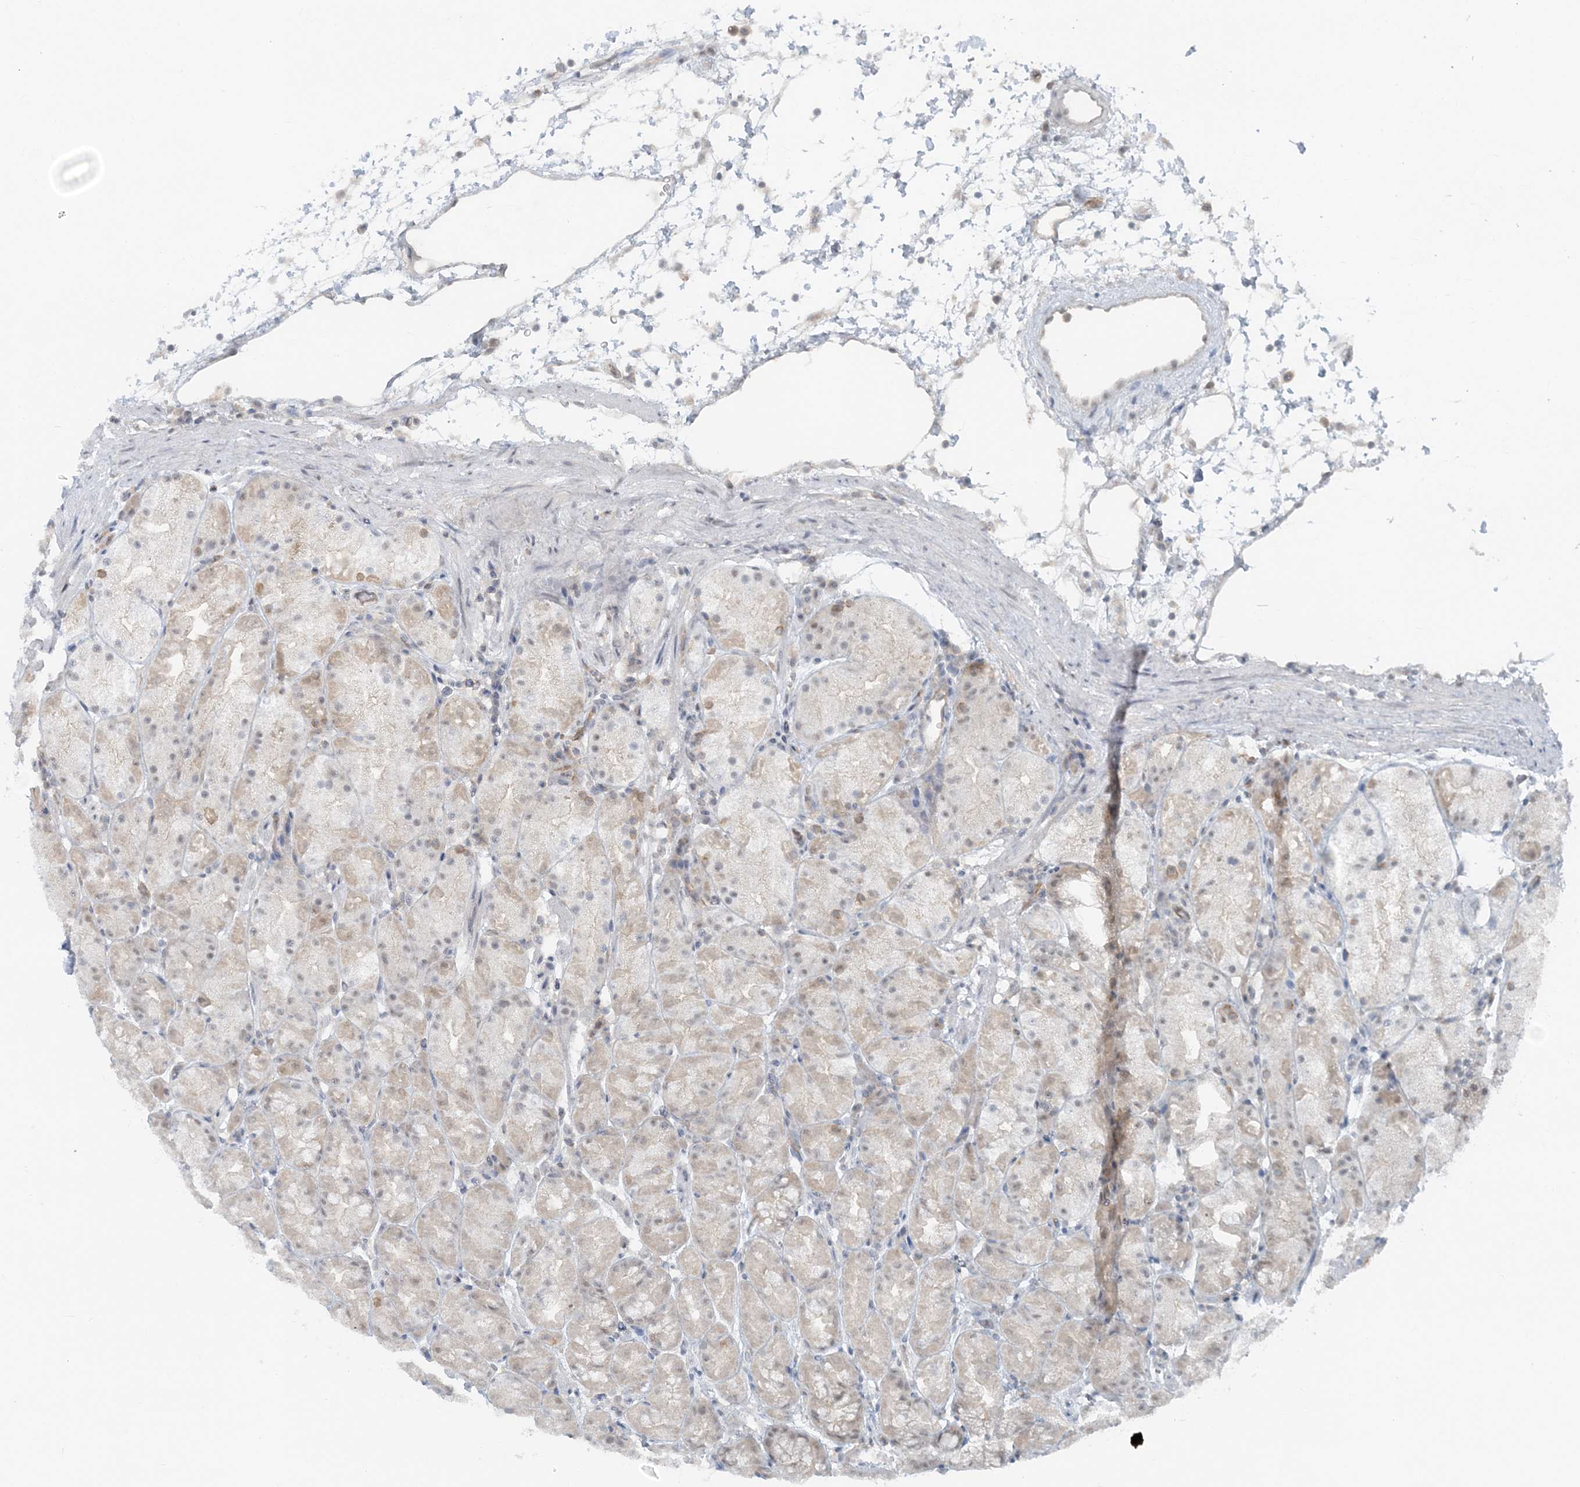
{"staining": {"intensity": "moderate", "quantity": "<25%", "location": "cytoplasmic/membranous,nuclear"}, "tissue": "stomach", "cell_type": "Glandular cells", "image_type": "normal", "snomed": [{"axis": "morphology", "description": "Normal tissue, NOS"}, {"axis": "topography", "description": "Stomach, upper"}], "caption": "Protein expression analysis of normal stomach reveals moderate cytoplasmic/membranous,nuclear staining in approximately <25% of glandular cells.", "gene": "ATP11A", "patient": {"sex": "male", "age": 48}}